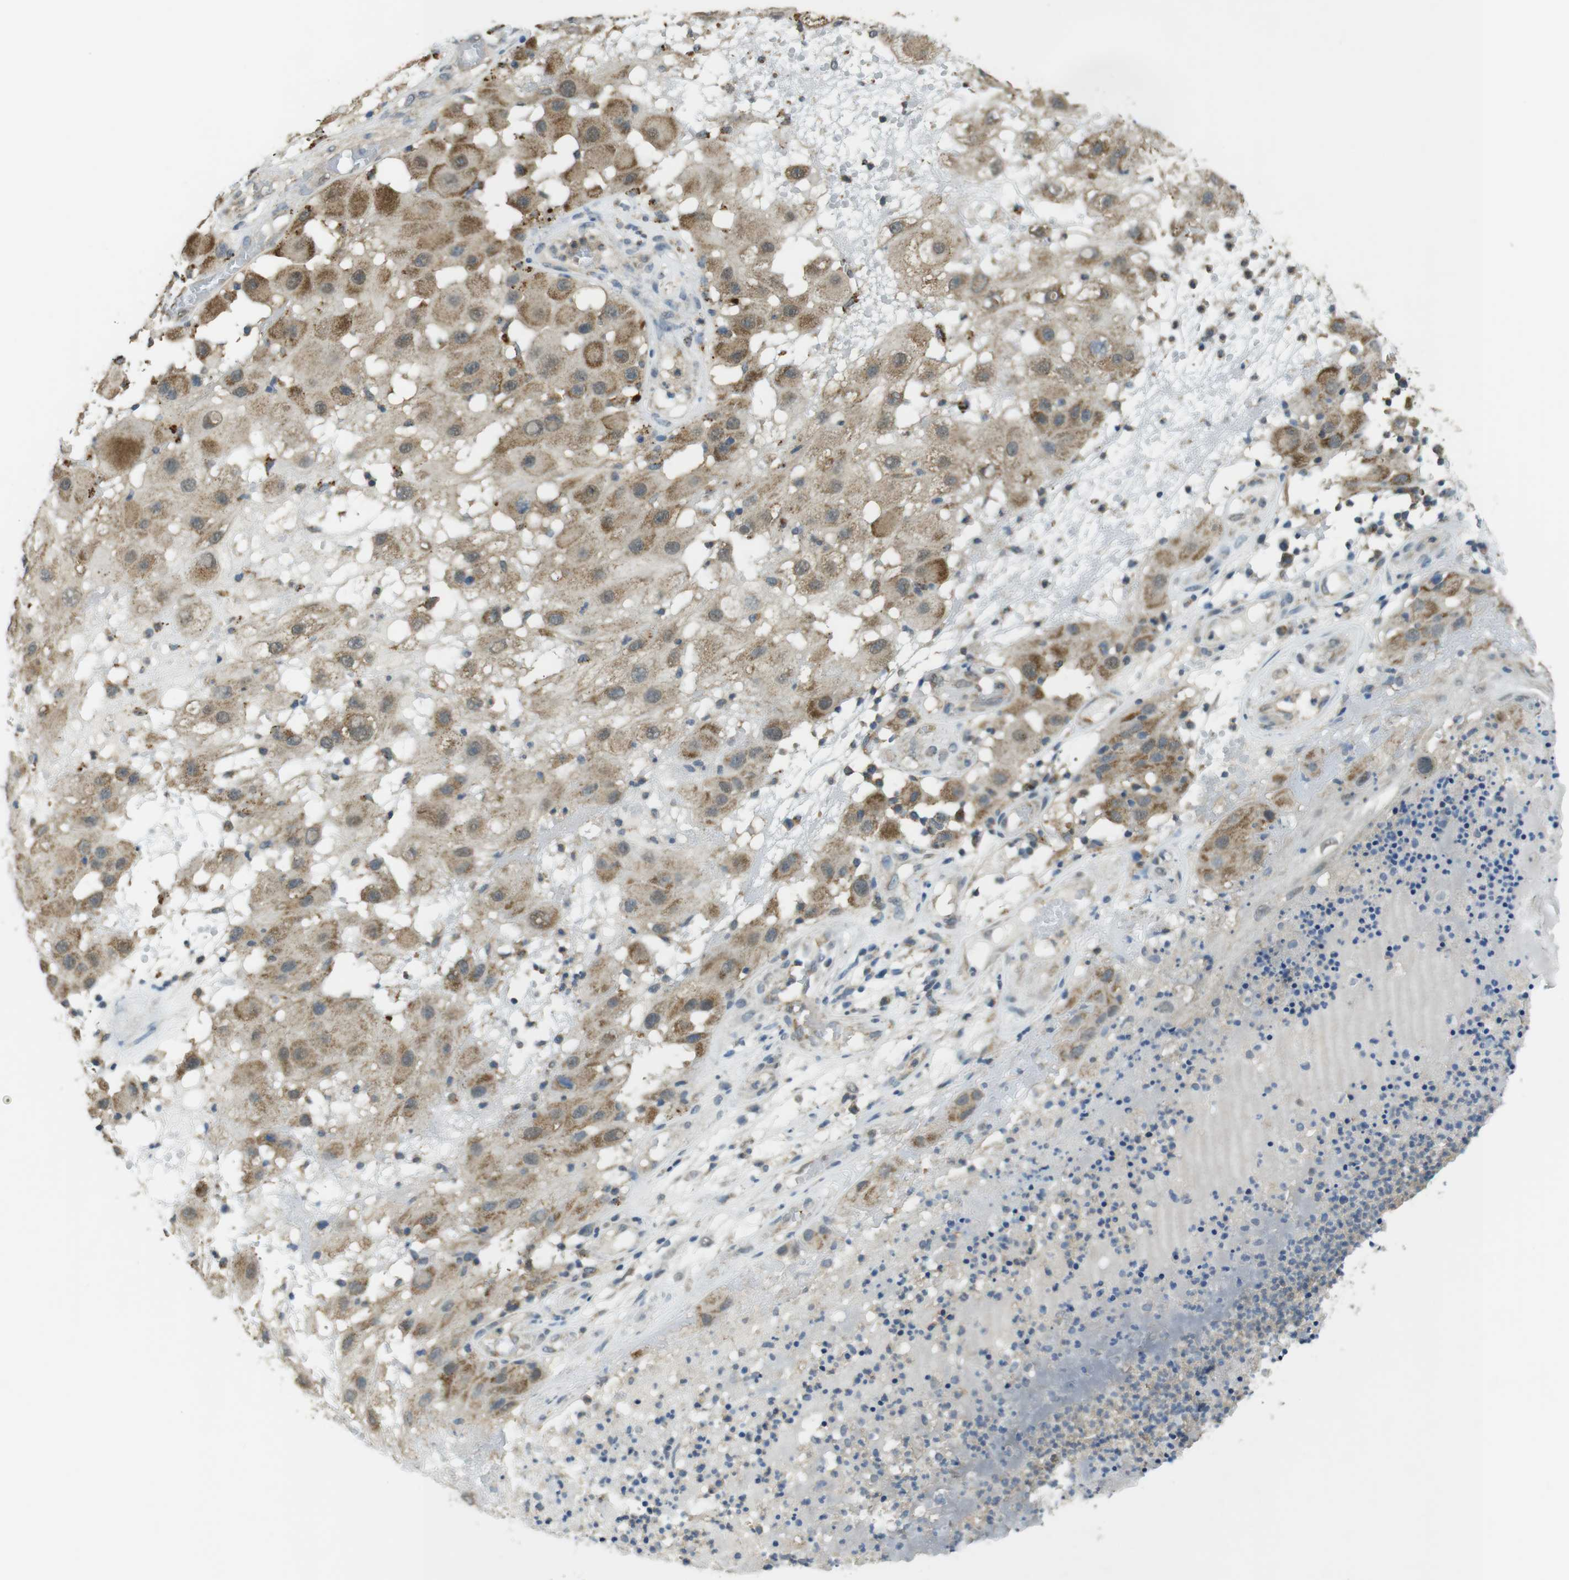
{"staining": {"intensity": "moderate", "quantity": ">75%", "location": "cytoplasmic/membranous"}, "tissue": "melanoma", "cell_type": "Tumor cells", "image_type": "cancer", "snomed": [{"axis": "morphology", "description": "Malignant melanoma, NOS"}, {"axis": "topography", "description": "Skin"}], "caption": "Tumor cells show moderate cytoplasmic/membranous staining in about >75% of cells in melanoma.", "gene": "BRI3BP", "patient": {"sex": "female", "age": 81}}